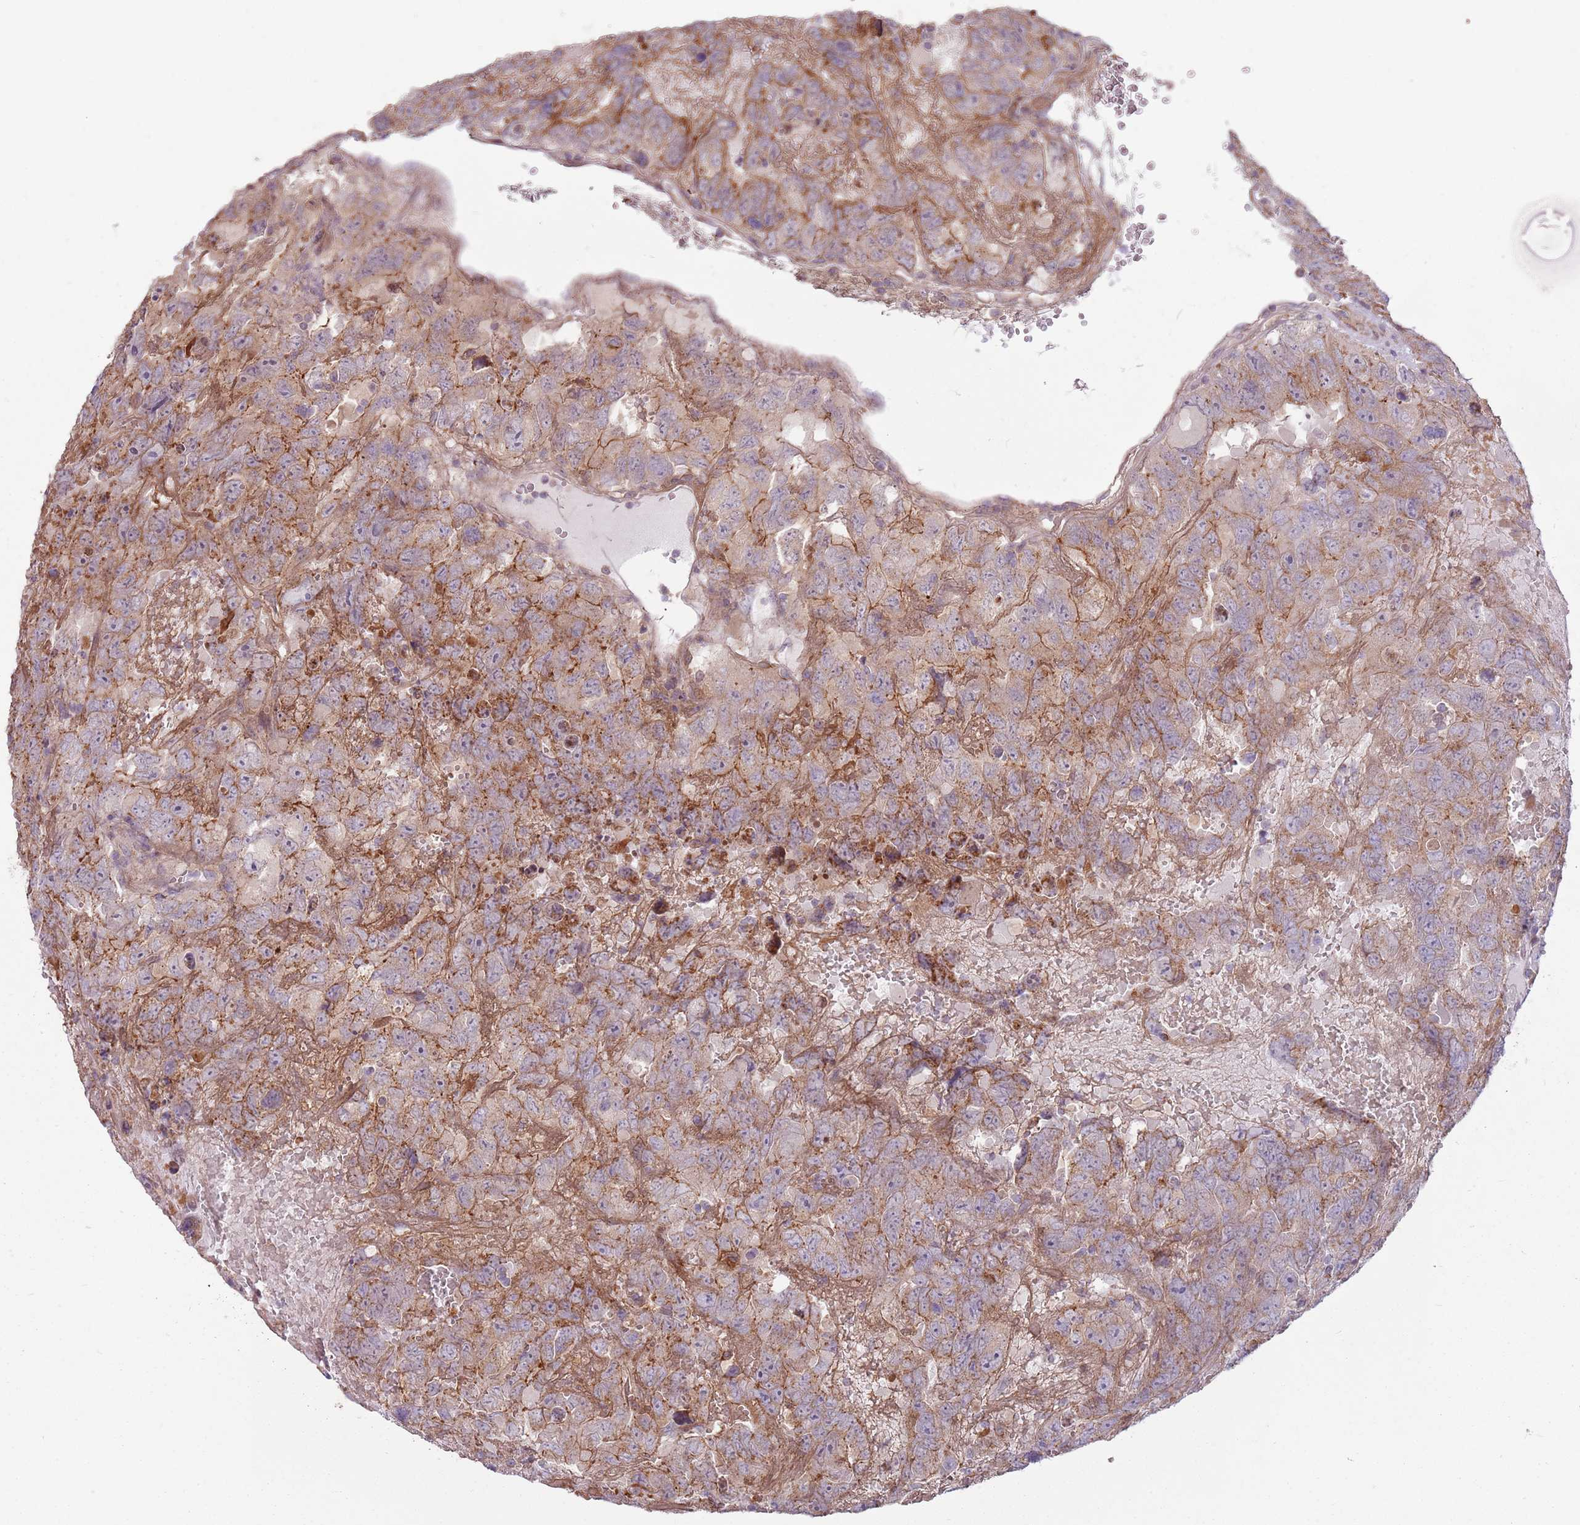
{"staining": {"intensity": "moderate", "quantity": "25%-75%", "location": "cytoplasmic/membranous"}, "tissue": "testis cancer", "cell_type": "Tumor cells", "image_type": "cancer", "snomed": [{"axis": "morphology", "description": "Carcinoma, Embryonal, NOS"}, {"axis": "topography", "description": "Testis"}], "caption": "Protein analysis of testis cancer tissue reveals moderate cytoplasmic/membranous positivity in approximately 25%-75% of tumor cells. The protein of interest is stained brown, and the nuclei are stained in blue (DAB (3,3'-diaminobenzidine) IHC with brightfield microscopy, high magnification).", "gene": "SPATA31D1", "patient": {"sex": "male", "age": 45}}